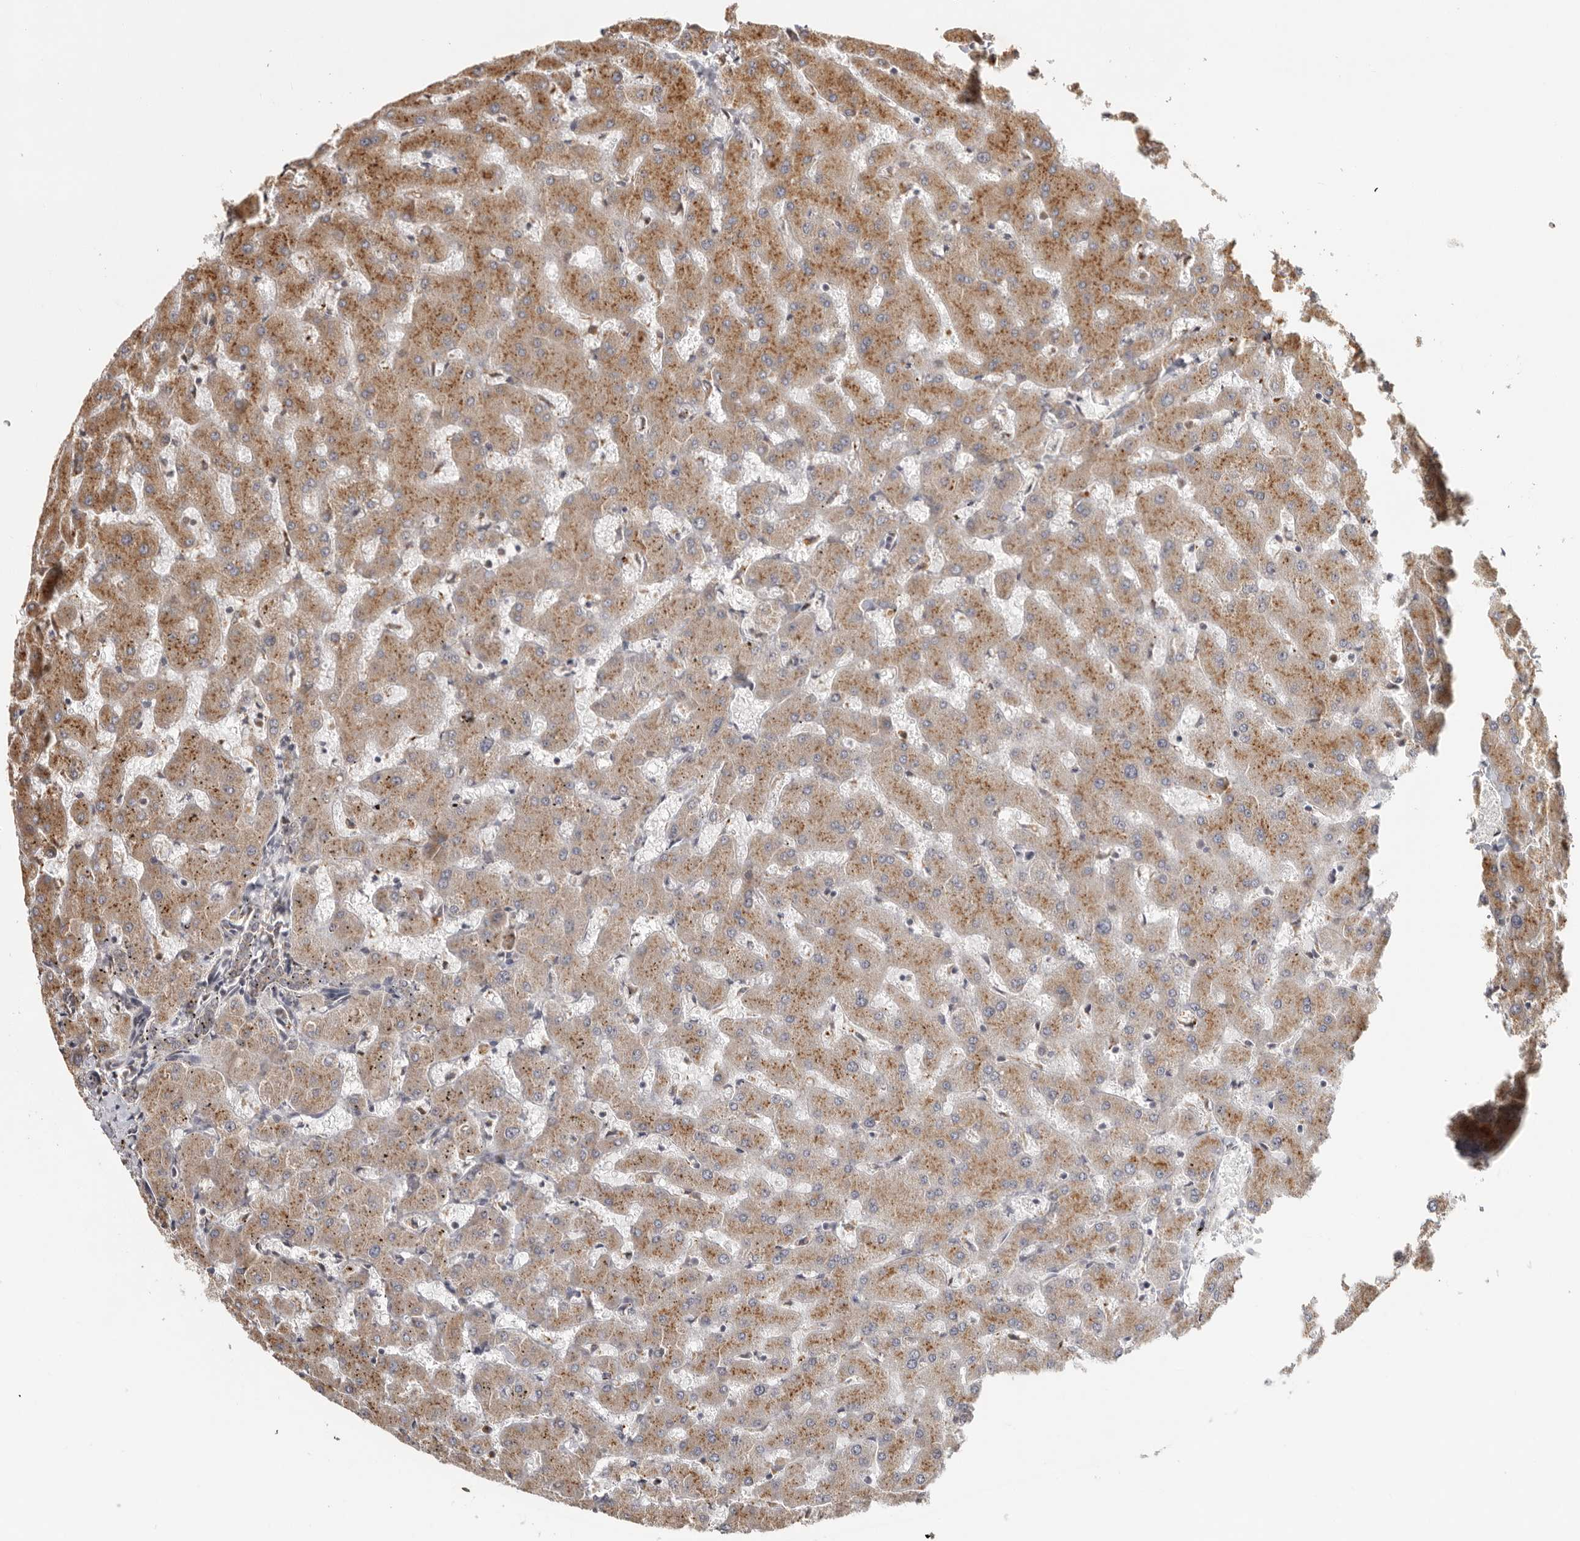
{"staining": {"intensity": "negative", "quantity": "none", "location": "none"}, "tissue": "liver", "cell_type": "Cholangiocytes", "image_type": "normal", "snomed": [{"axis": "morphology", "description": "Normal tissue, NOS"}, {"axis": "topography", "description": "Liver"}], "caption": "The IHC histopathology image has no significant positivity in cholangiocytes of liver.", "gene": "ZNF83", "patient": {"sex": "female", "age": 63}}